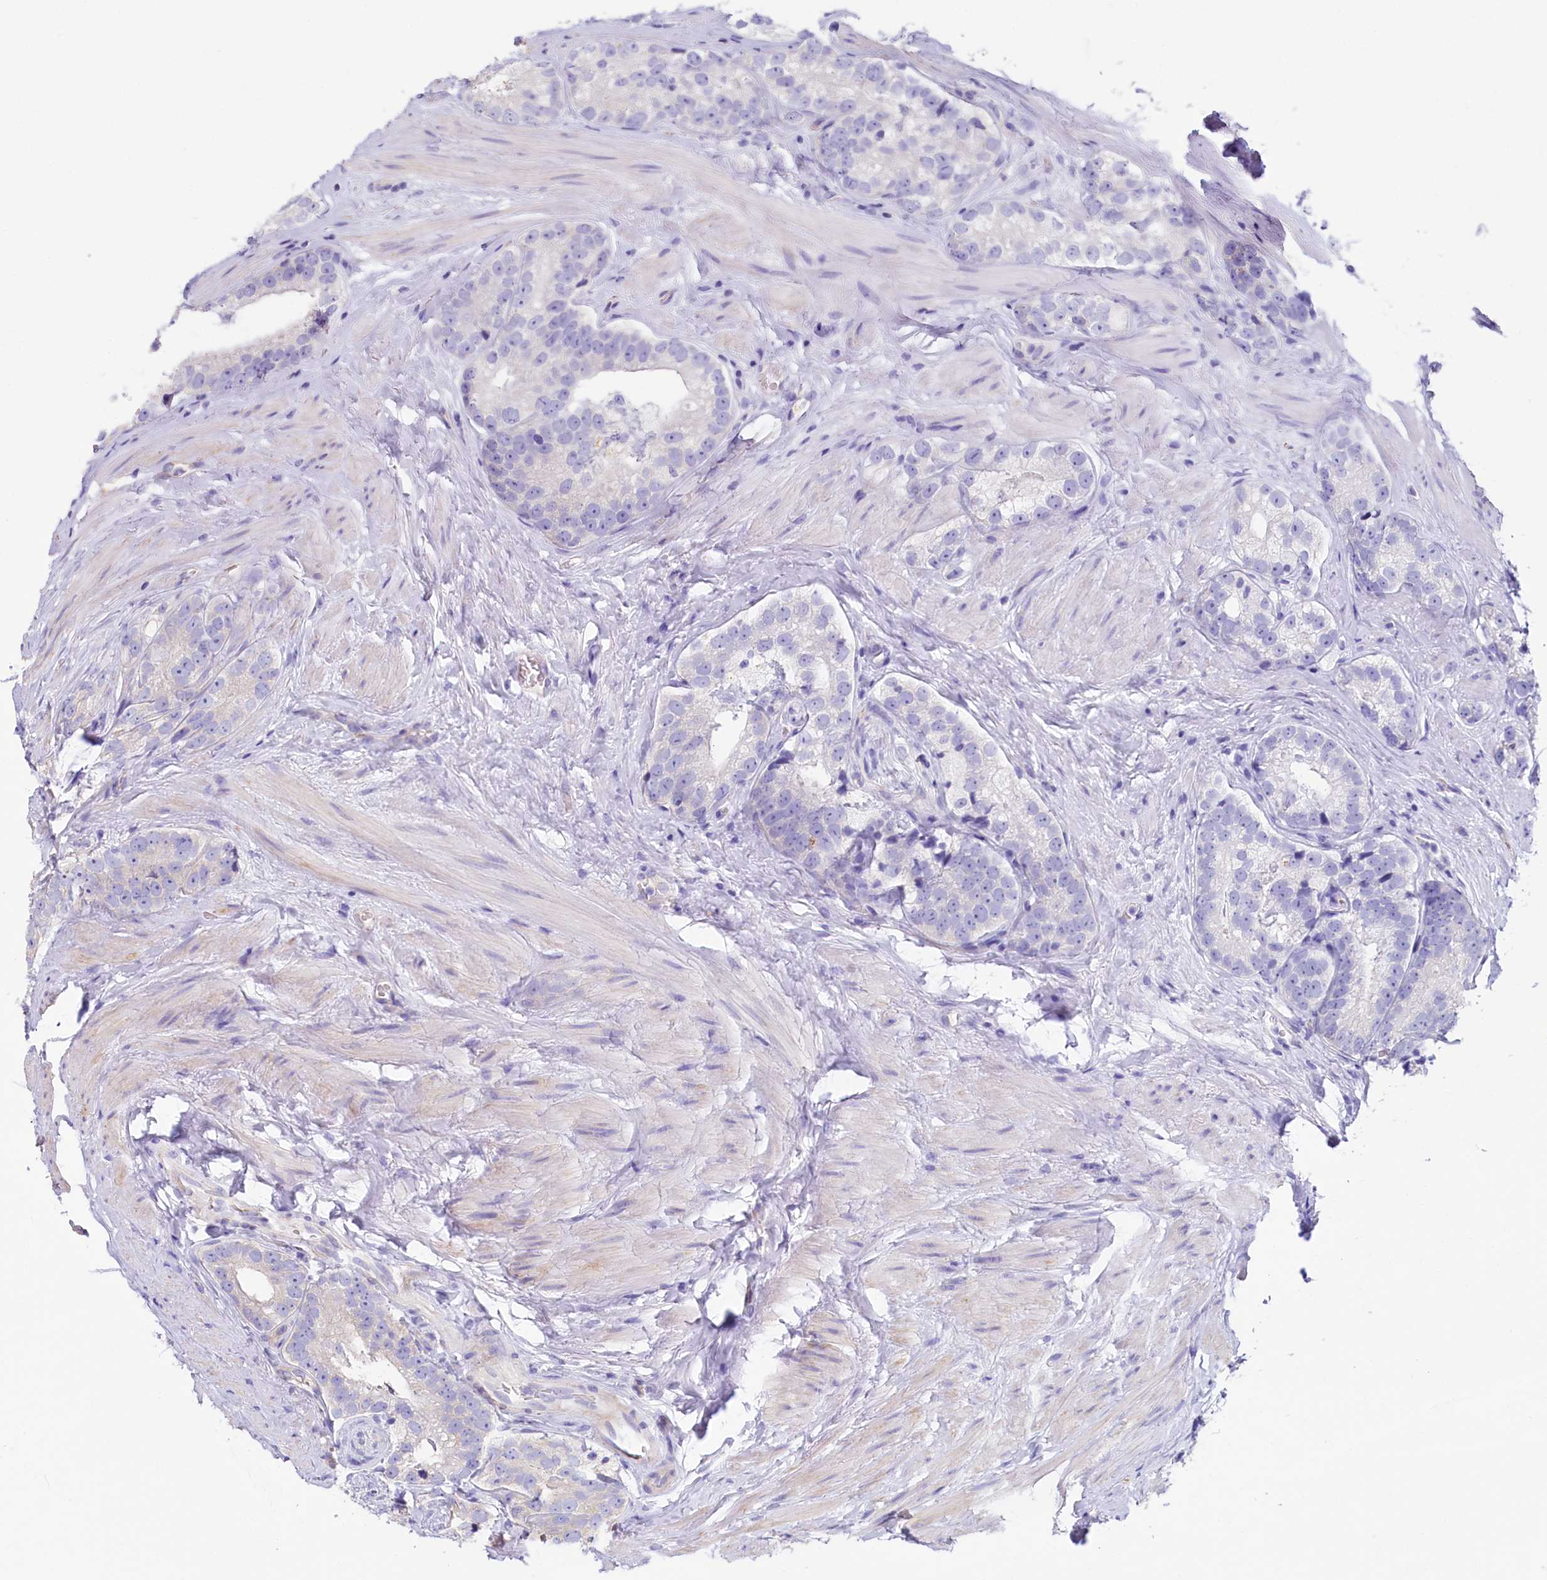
{"staining": {"intensity": "negative", "quantity": "none", "location": "none"}, "tissue": "prostate cancer", "cell_type": "Tumor cells", "image_type": "cancer", "snomed": [{"axis": "morphology", "description": "Adenocarcinoma, High grade"}, {"axis": "topography", "description": "Prostate"}], "caption": "This is an IHC image of human high-grade adenocarcinoma (prostate). There is no positivity in tumor cells.", "gene": "LMOD3", "patient": {"sex": "male", "age": 56}}